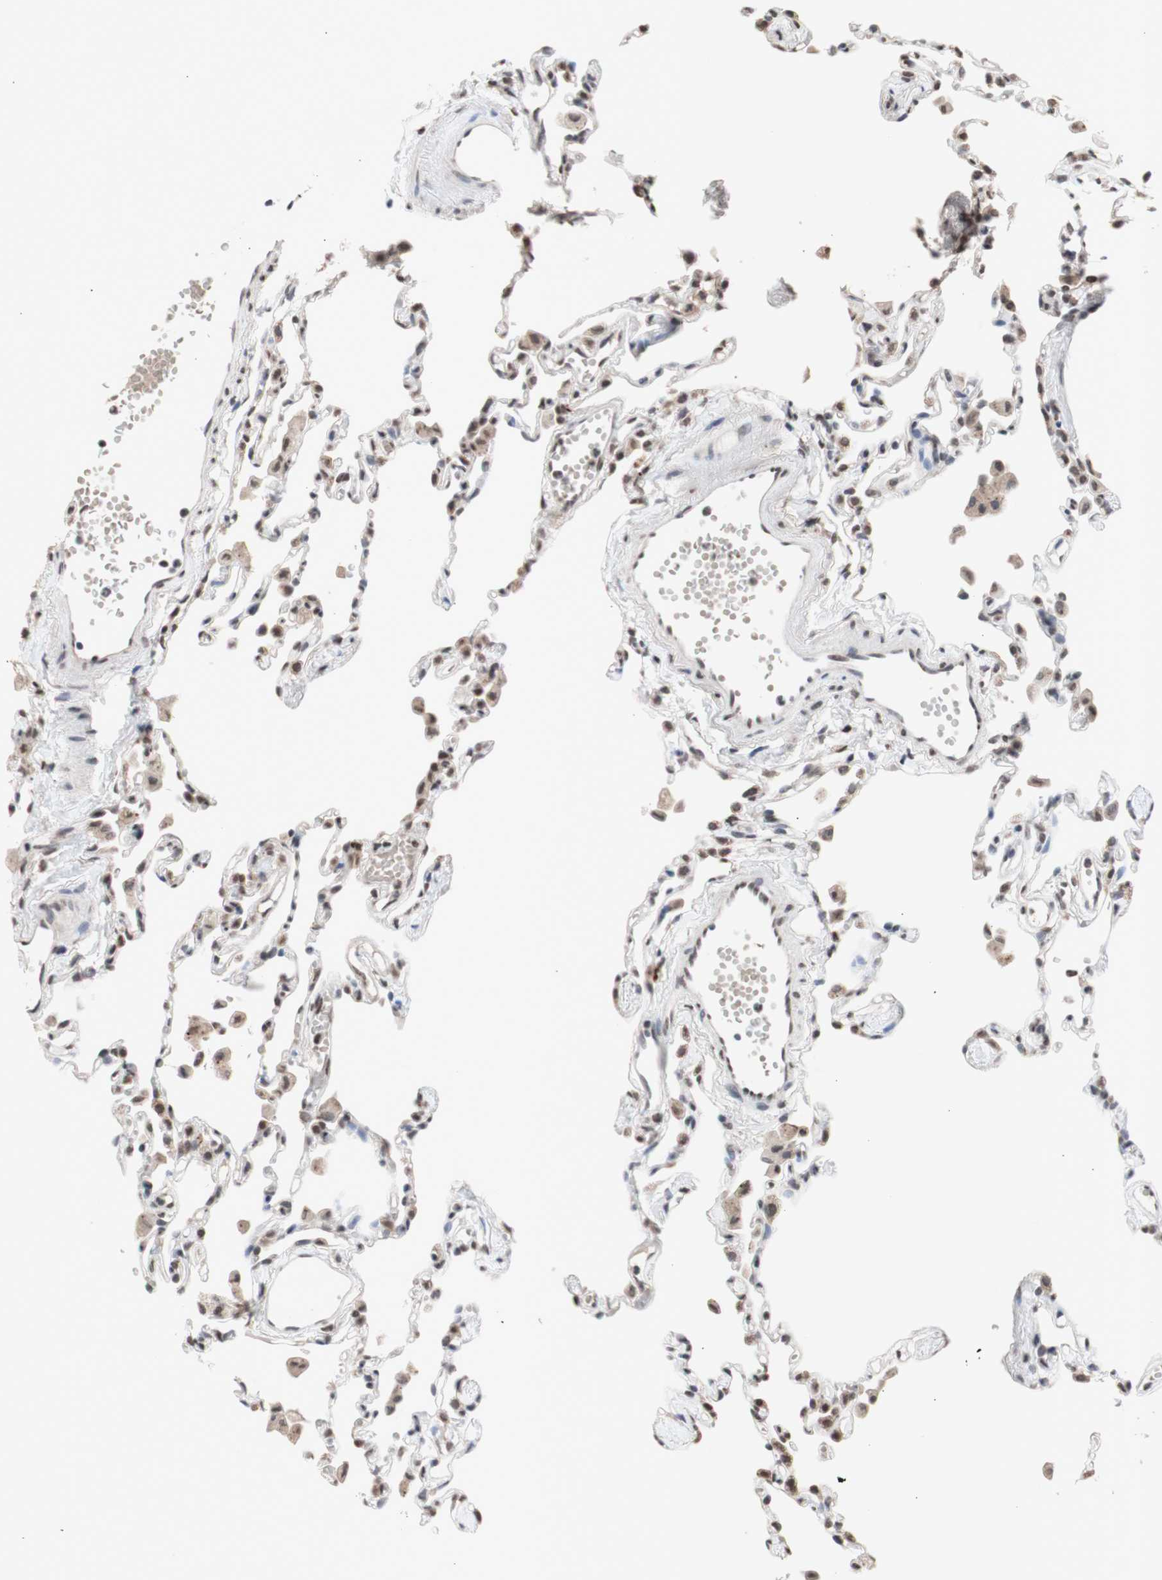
{"staining": {"intensity": "moderate", "quantity": "25%-75%", "location": "nuclear"}, "tissue": "lung", "cell_type": "Alveolar cells", "image_type": "normal", "snomed": [{"axis": "morphology", "description": "Normal tissue, NOS"}, {"axis": "topography", "description": "Lung"}], "caption": "Lung stained with DAB IHC exhibits medium levels of moderate nuclear staining in about 25%-75% of alveolar cells. The staining was performed using DAB, with brown indicating positive protein expression. Nuclei are stained blue with hematoxylin.", "gene": "SFPQ", "patient": {"sex": "female", "age": 49}}